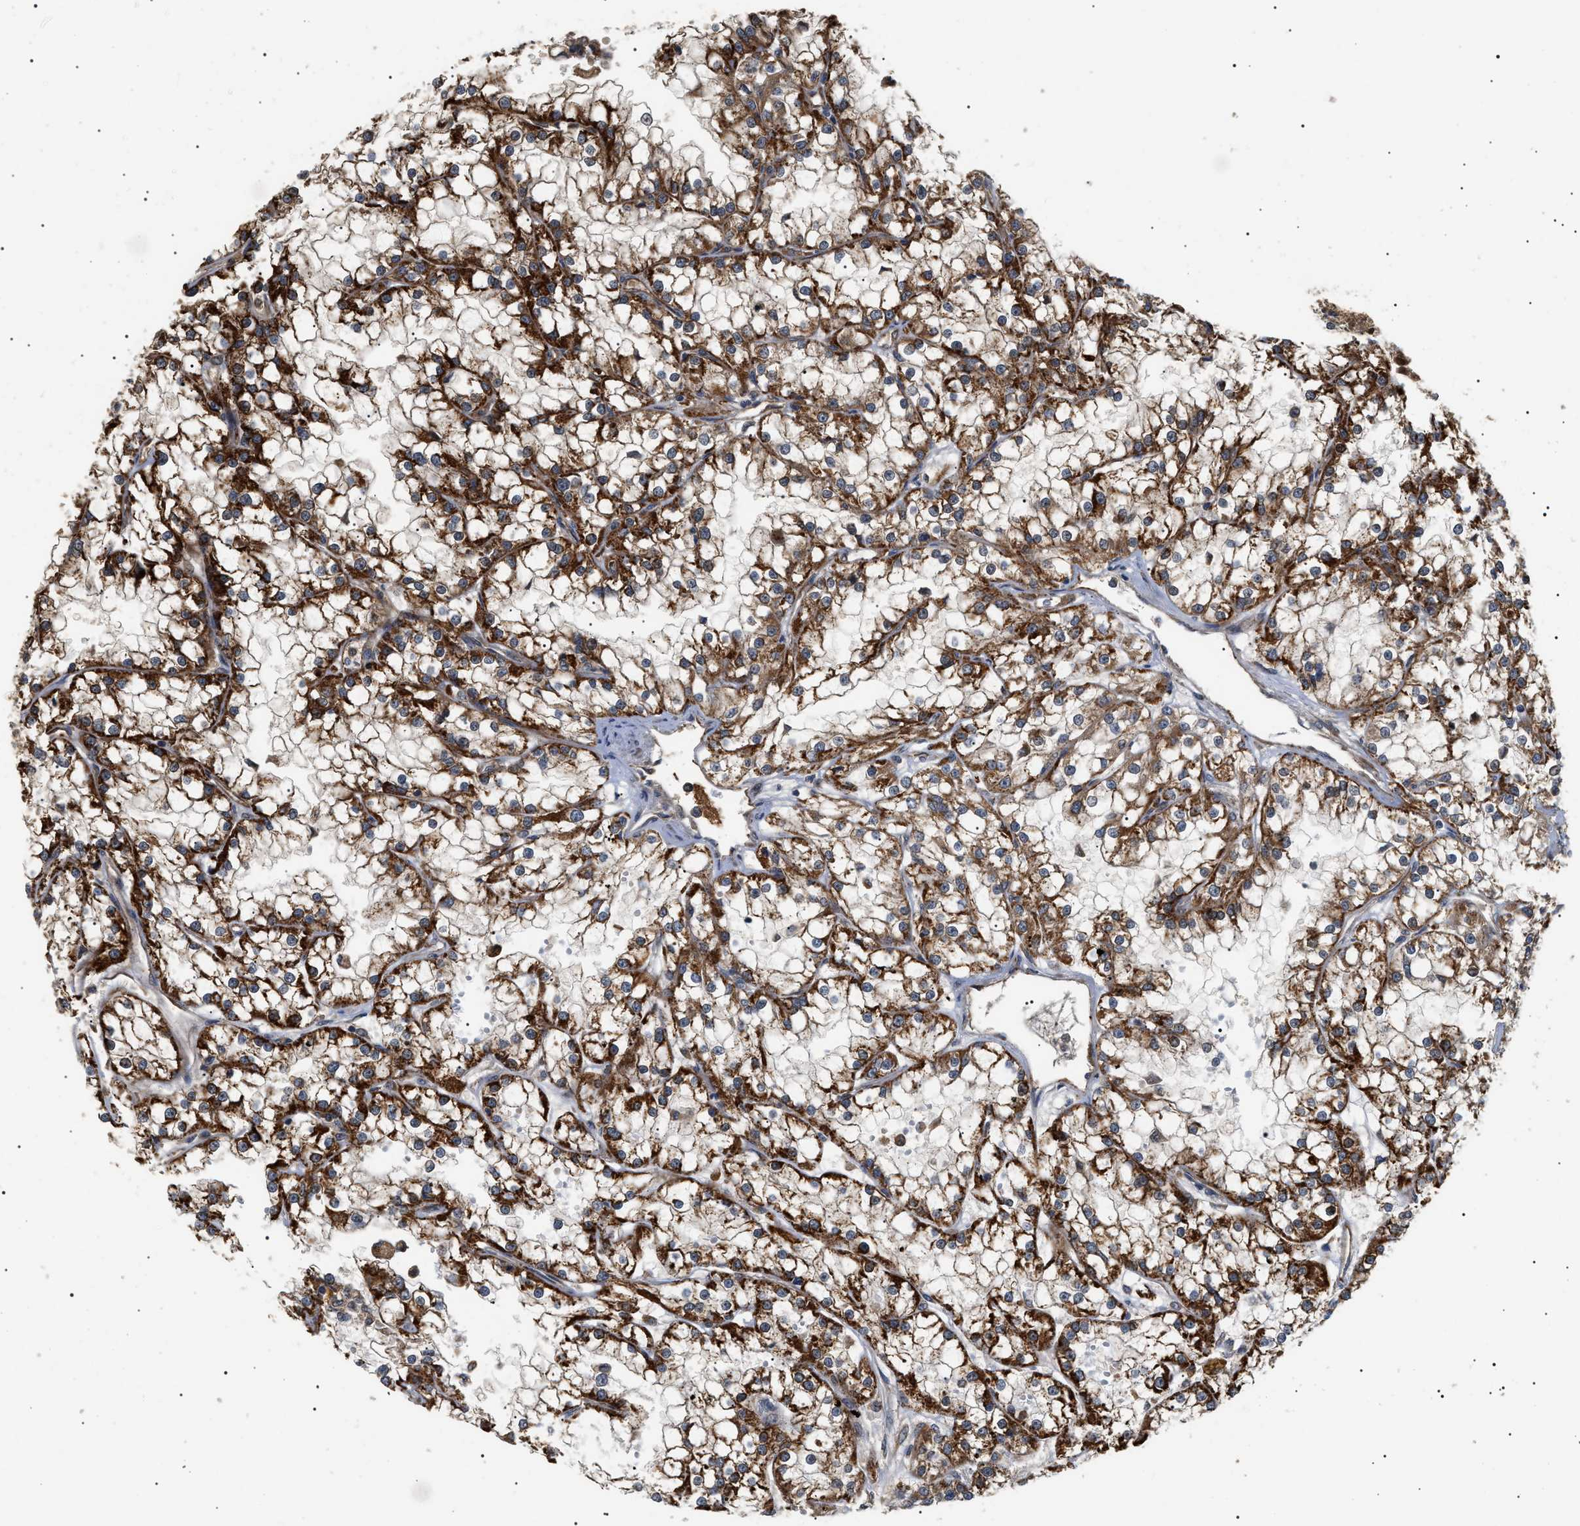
{"staining": {"intensity": "strong", "quantity": ">75%", "location": "cytoplasmic/membranous"}, "tissue": "renal cancer", "cell_type": "Tumor cells", "image_type": "cancer", "snomed": [{"axis": "morphology", "description": "Adenocarcinoma, NOS"}, {"axis": "topography", "description": "Kidney"}], "caption": "This photomicrograph demonstrates IHC staining of human renal cancer (adenocarcinoma), with high strong cytoplasmic/membranous expression in approximately >75% of tumor cells.", "gene": "ASTL", "patient": {"sex": "female", "age": 52}}